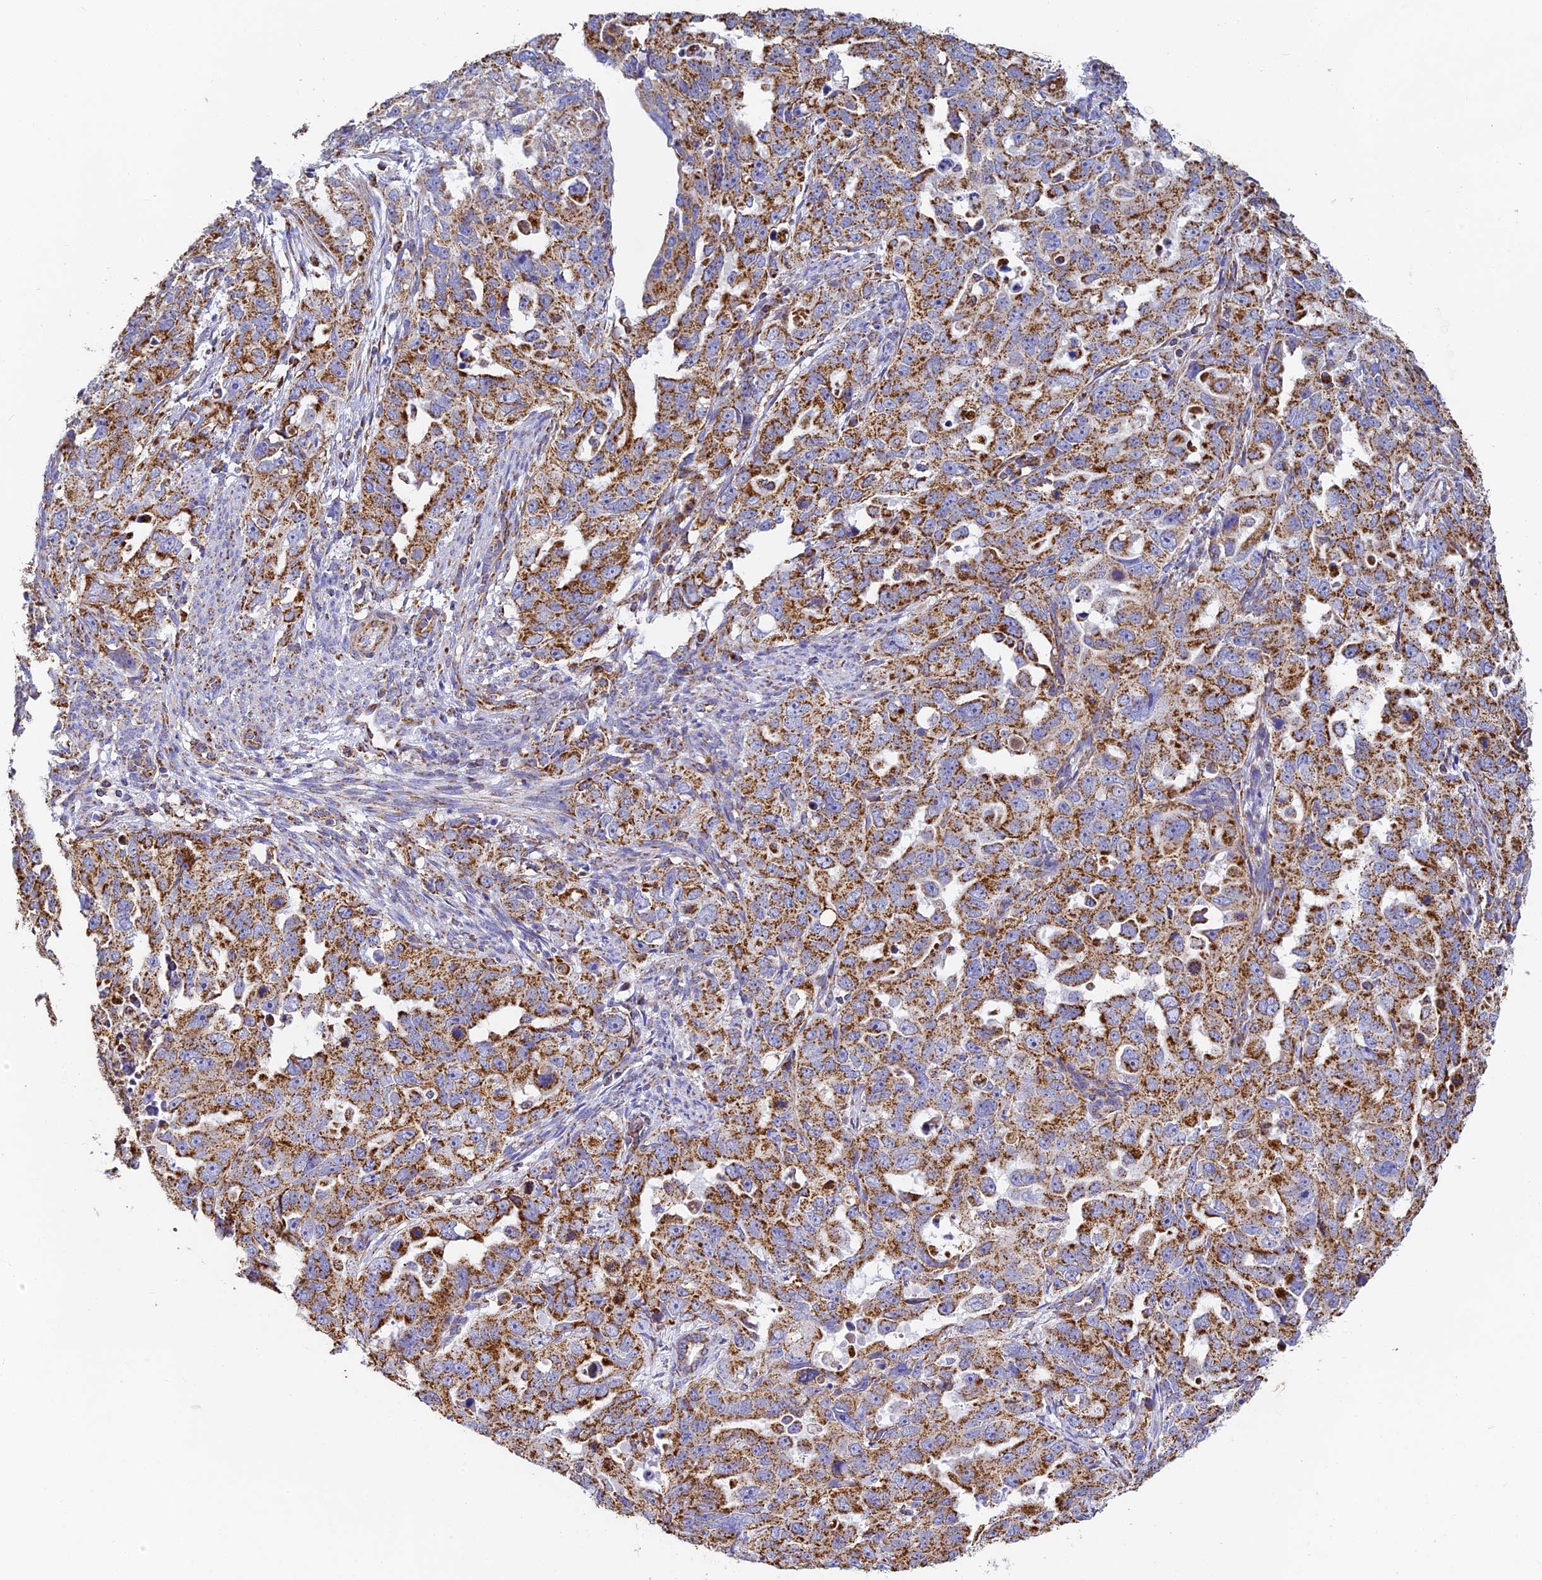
{"staining": {"intensity": "strong", "quantity": ">75%", "location": "cytoplasmic/membranous"}, "tissue": "endometrial cancer", "cell_type": "Tumor cells", "image_type": "cancer", "snomed": [{"axis": "morphology", "description": "Adenocarcinoma, NOS"}, {"axis": "topography", "description": "Endometrium"}], "caption": "The photomicrograph demonstrates immunohistochemical staining of endometrial cancer (adenocarcinoma). There is strong cytoplasmic/membranous staining is identified in about >75% of tumor cells. (DAB (3,3'-diaminobenzidine) IHC, brown staining for protein, blue staining for nuclei).", "gene": "COX6C", "patient": {"sex": "female", "age": 65}}